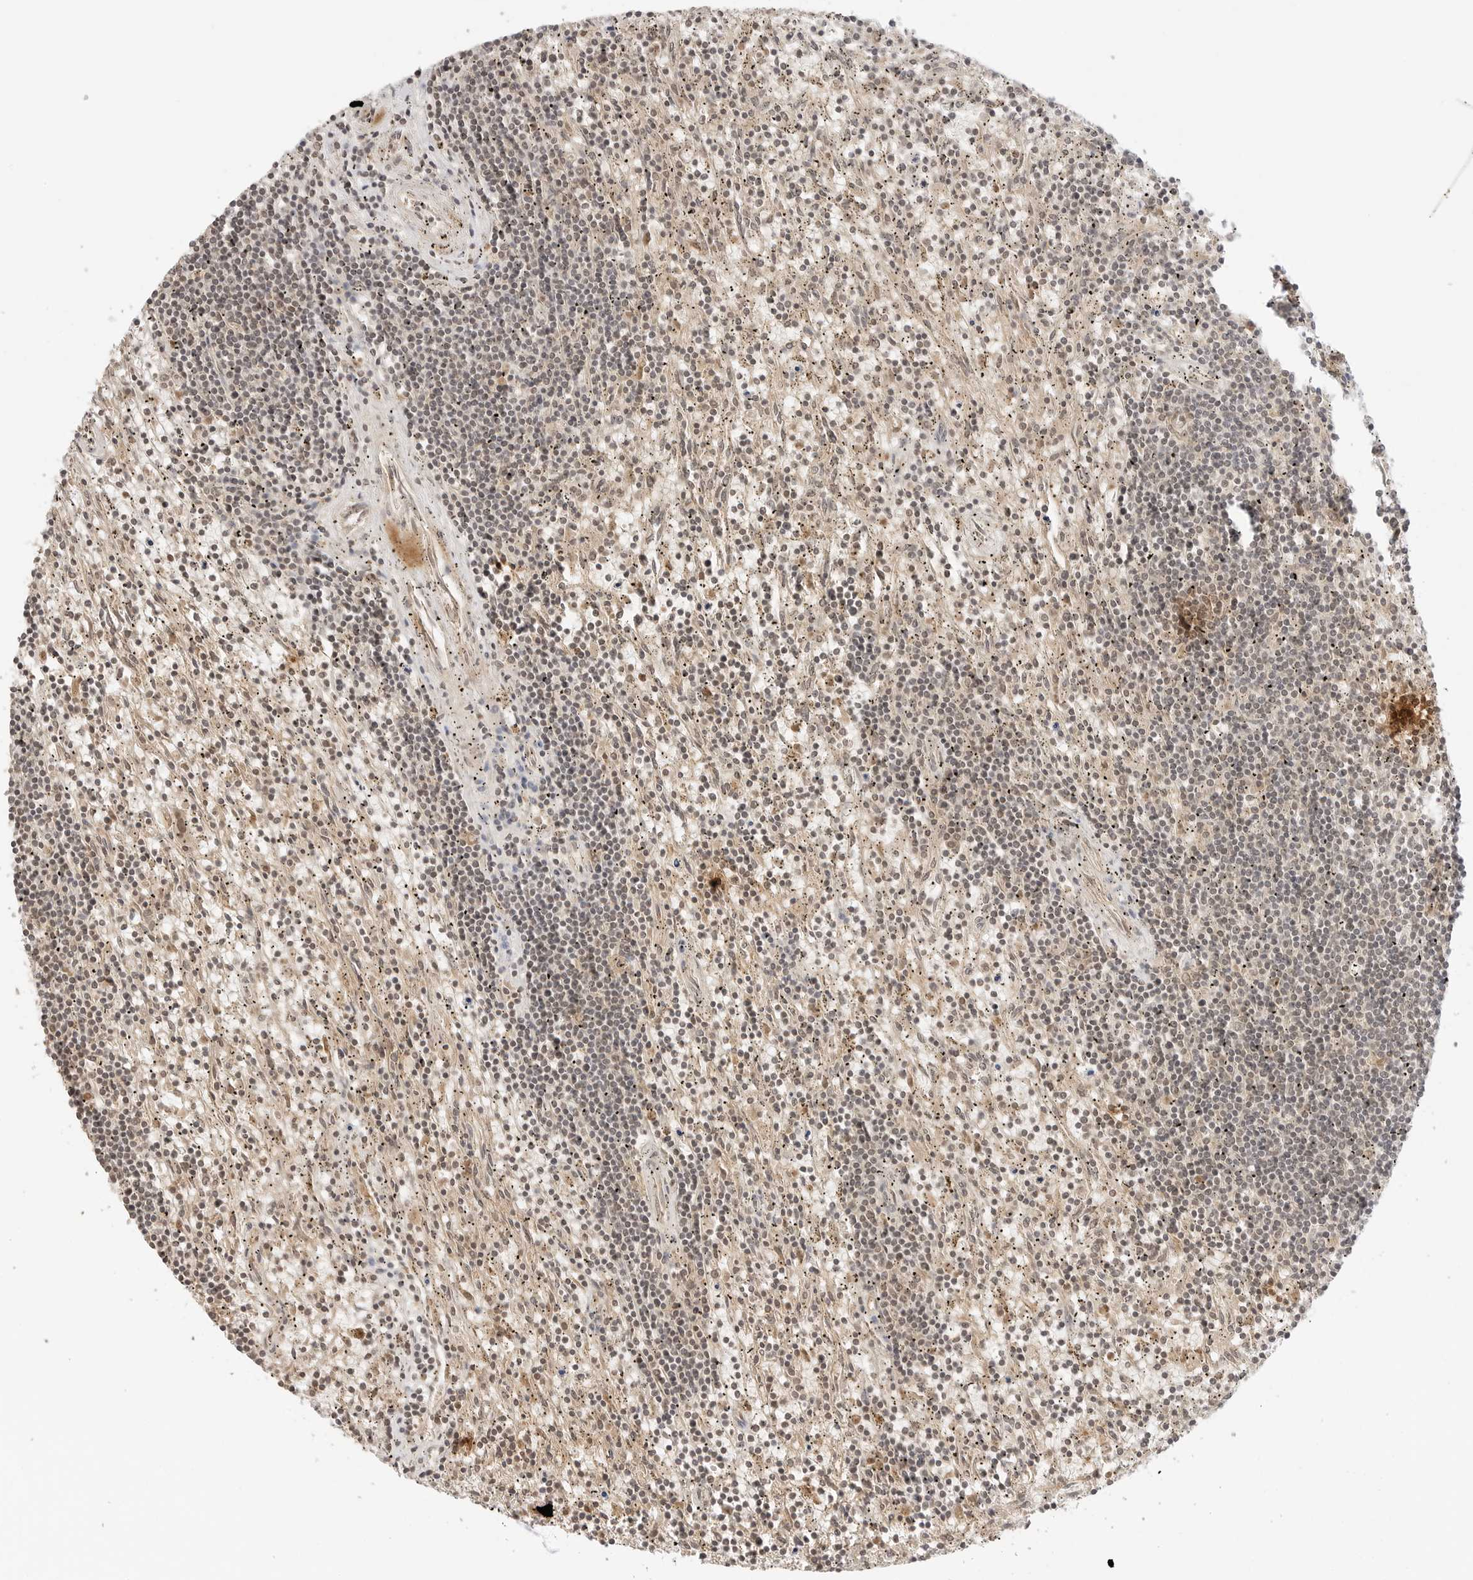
{"staining": {"intensity": "weak", "quantity": "<25%", "location": "cytoplasmic/membranous"}, "tissue": "lymphoma", "cell_type": "Tumor cells", "image_type": "cancer", "snomed": [{"axis": "morphology", "description": "Malignant lymphoma, non-Hodgkin's type, Low grade"}, {"axis": "topography", "description": "Spleen"}], "caption": "This is an IHC histopathology image of human lymphoma. There is no positivity in tumor cells.", "gene": "GPR34", "patient": {"sex": "male", "age": 76}}